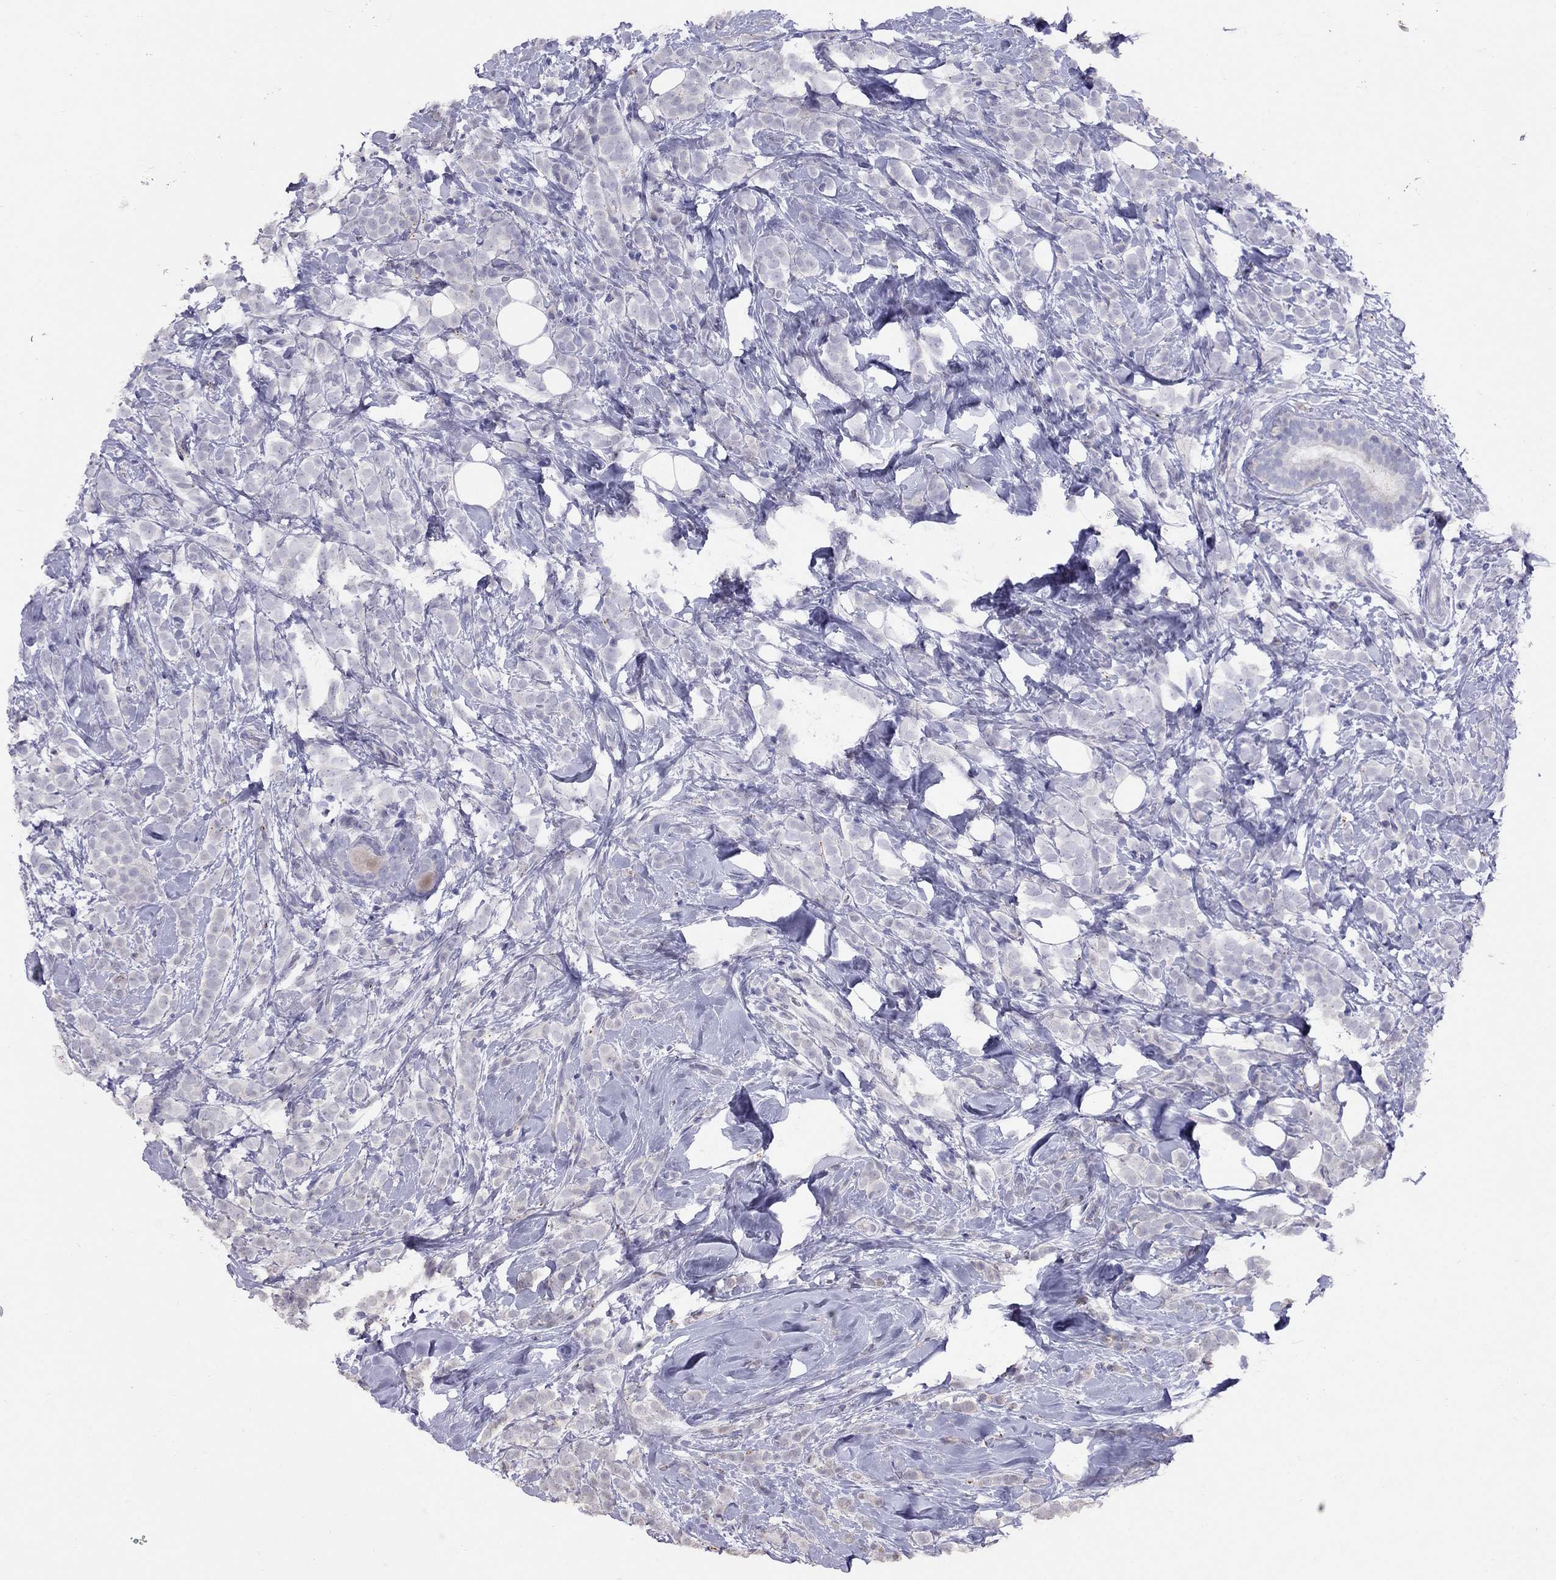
{"staining": {"intensity": "negative", "quantity": "none", "location": "none"}, "tissue": "breast cancer", "cell_type": "Tumor cells", "image_type": "cancer", "snomed": [{"axis": "morphology", "description": "Lobular carcinoma"}, {"axis": "topography", "description": "Breast"}], "caption": "Tumor cells show no significant expression in breast cancer (lobular carcinoma).", "gene": "MAGEB4", "patient": {"sex": "female", "age": 49}}